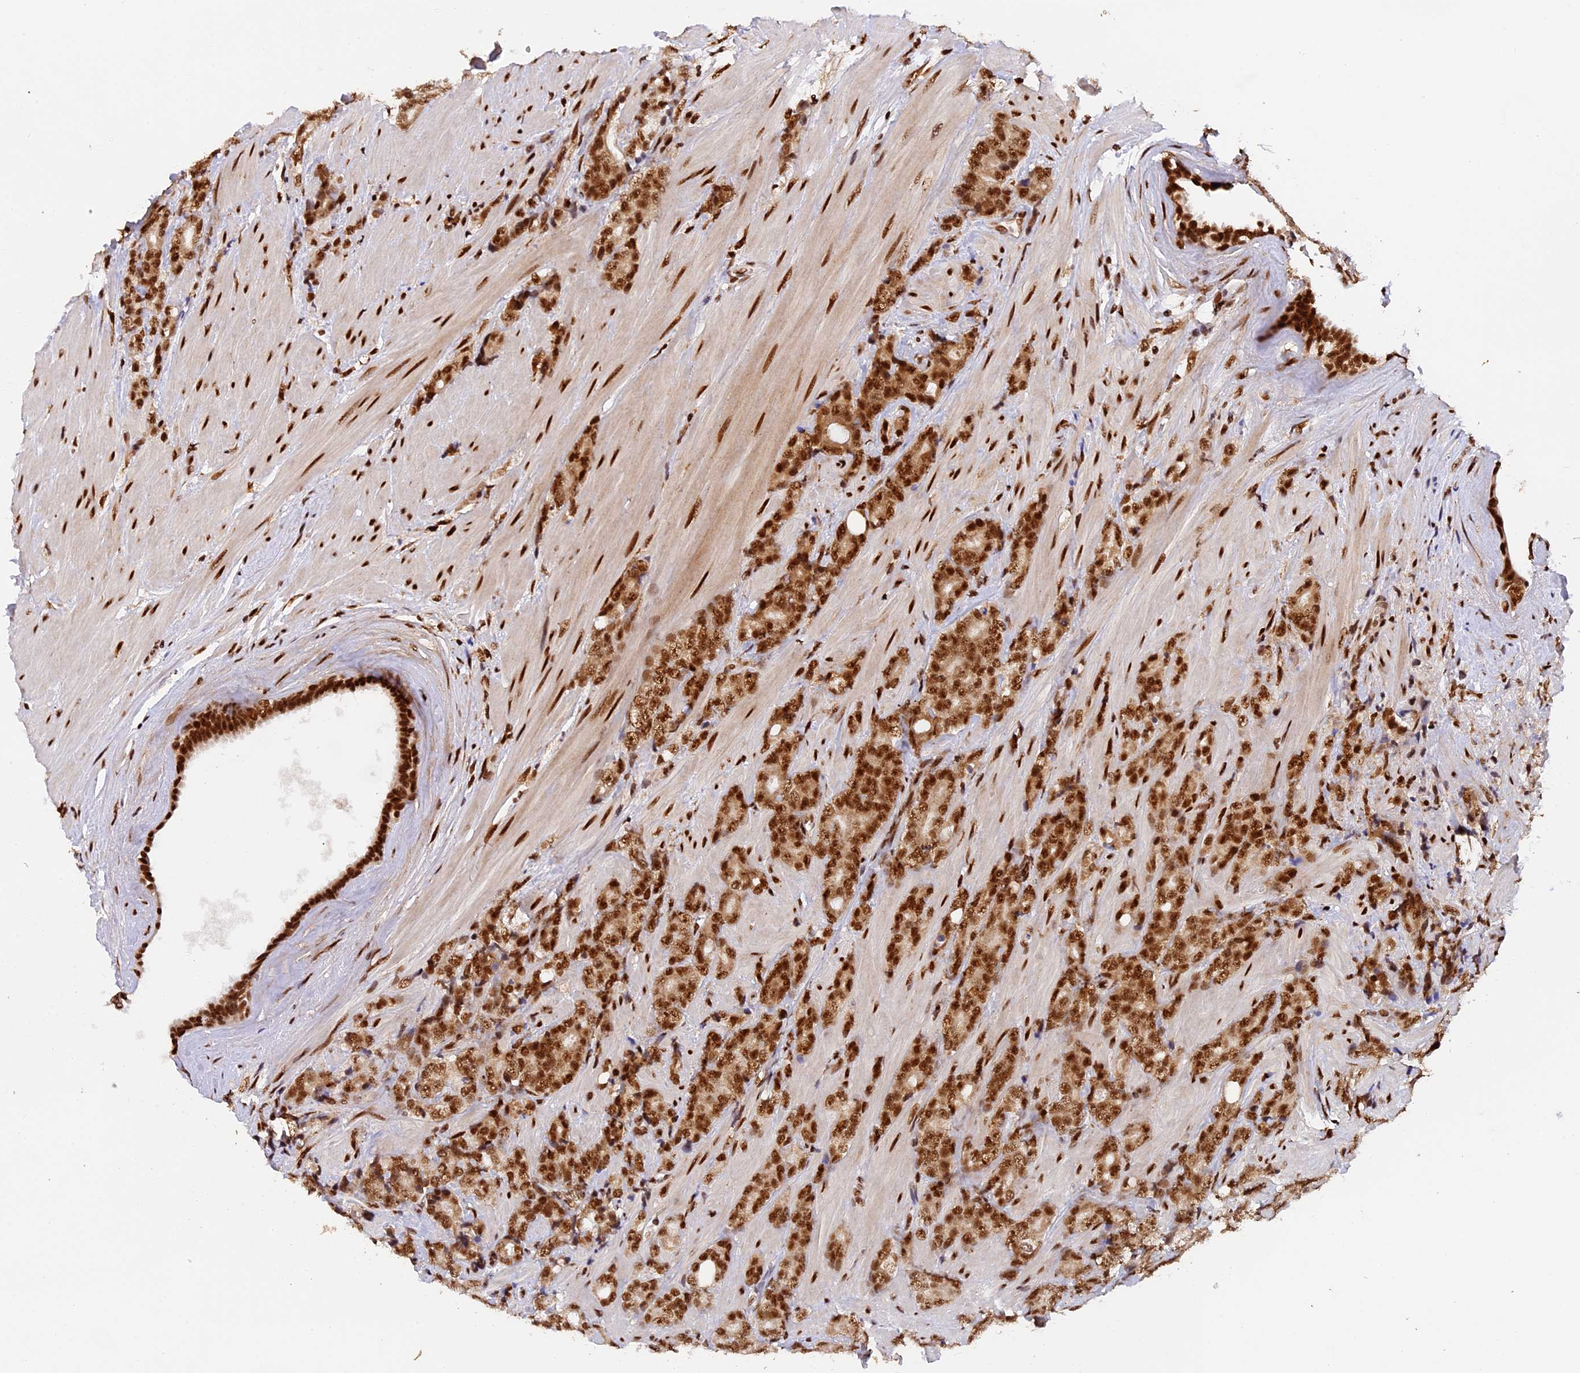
{"staining": {"intensity": "strong", "quantity": ">75%", "location": "nuclear"}, "tissue": "prostate cancer", "cell_type": "Tumor cells", "image_type": "cancer", "snomed": [{"axis": "morphology", "description": "Adenocarcinoma, High grade"}, {"axis": "topography", "description": "Prostate"}], "caption": "IHC image of high-grade adenocarcinoma (prostate) stained for a protein (brown), which displays high levels of strong nuclear staining in approximately >75% of tumor cells.", "gene": "RAMAC", "patient": {"sex": "male", "age": 62}}